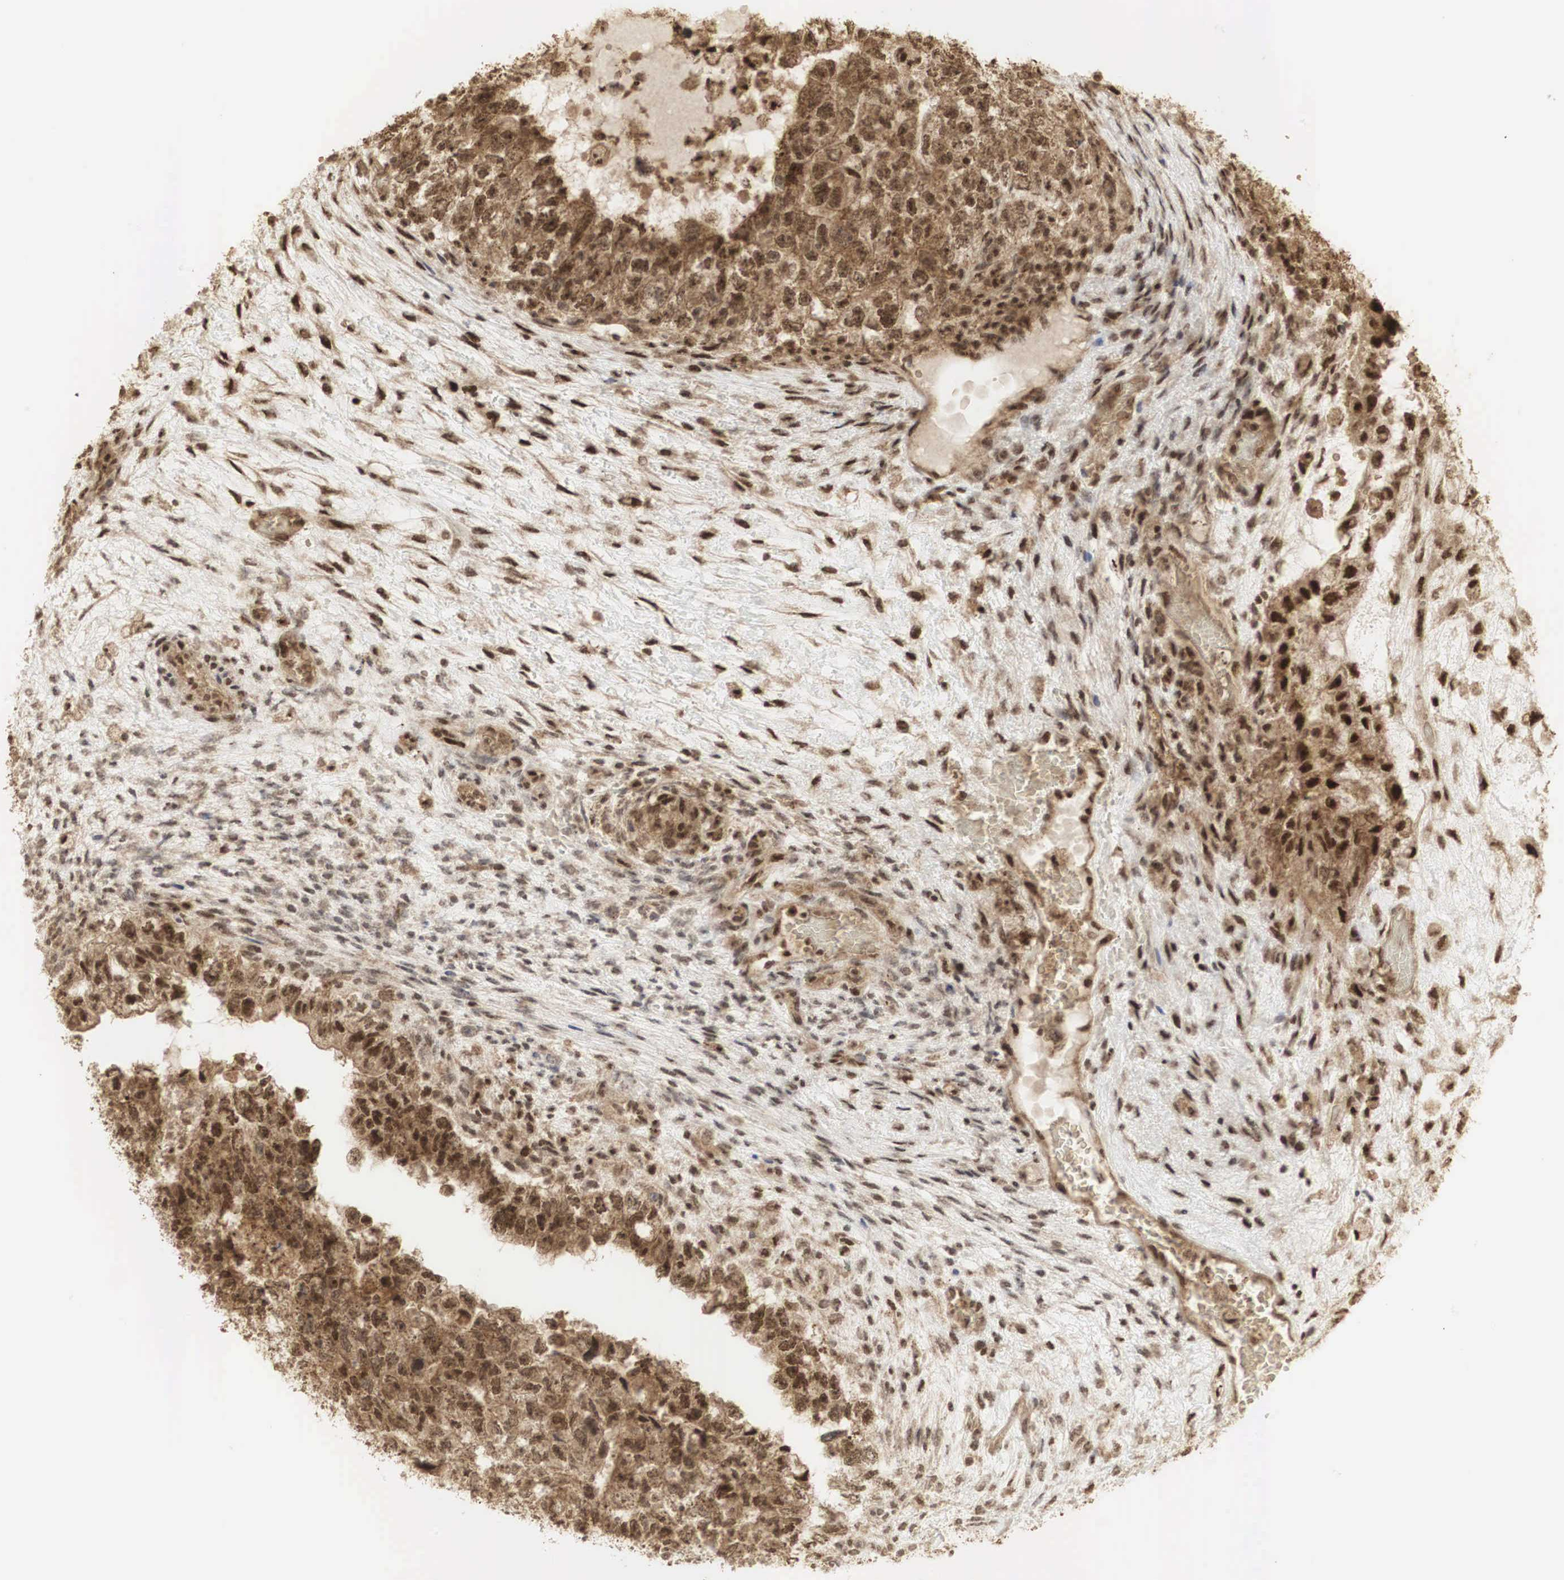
{"staining": {"intensity": "strong", "quantity": ">75%", "location": "cytoplasmic/membranous,nuclear"}, "tissue": "testis cancer", "cell_type": "Tumor cells", "image_type": "cancer", "snomed": [{"axis": "morphology", "description": "Carcinoma, Embryonal, NOS"}, {"axis": "topography", "description": "Testis"}], "caption": "The photomicrograph reveals a brown stain indicating the presence of a protein in the cytoplasmic/membranous and nuclear of tumor cells in testis cancer (embryonal carcinoma). The staining was performed using DAB, with brown indicating positive protein expression. Nuclei are stained blue with hematoxylin.", "gene": "RNF113A", "patient": {"sex": "male", "age": 36}}